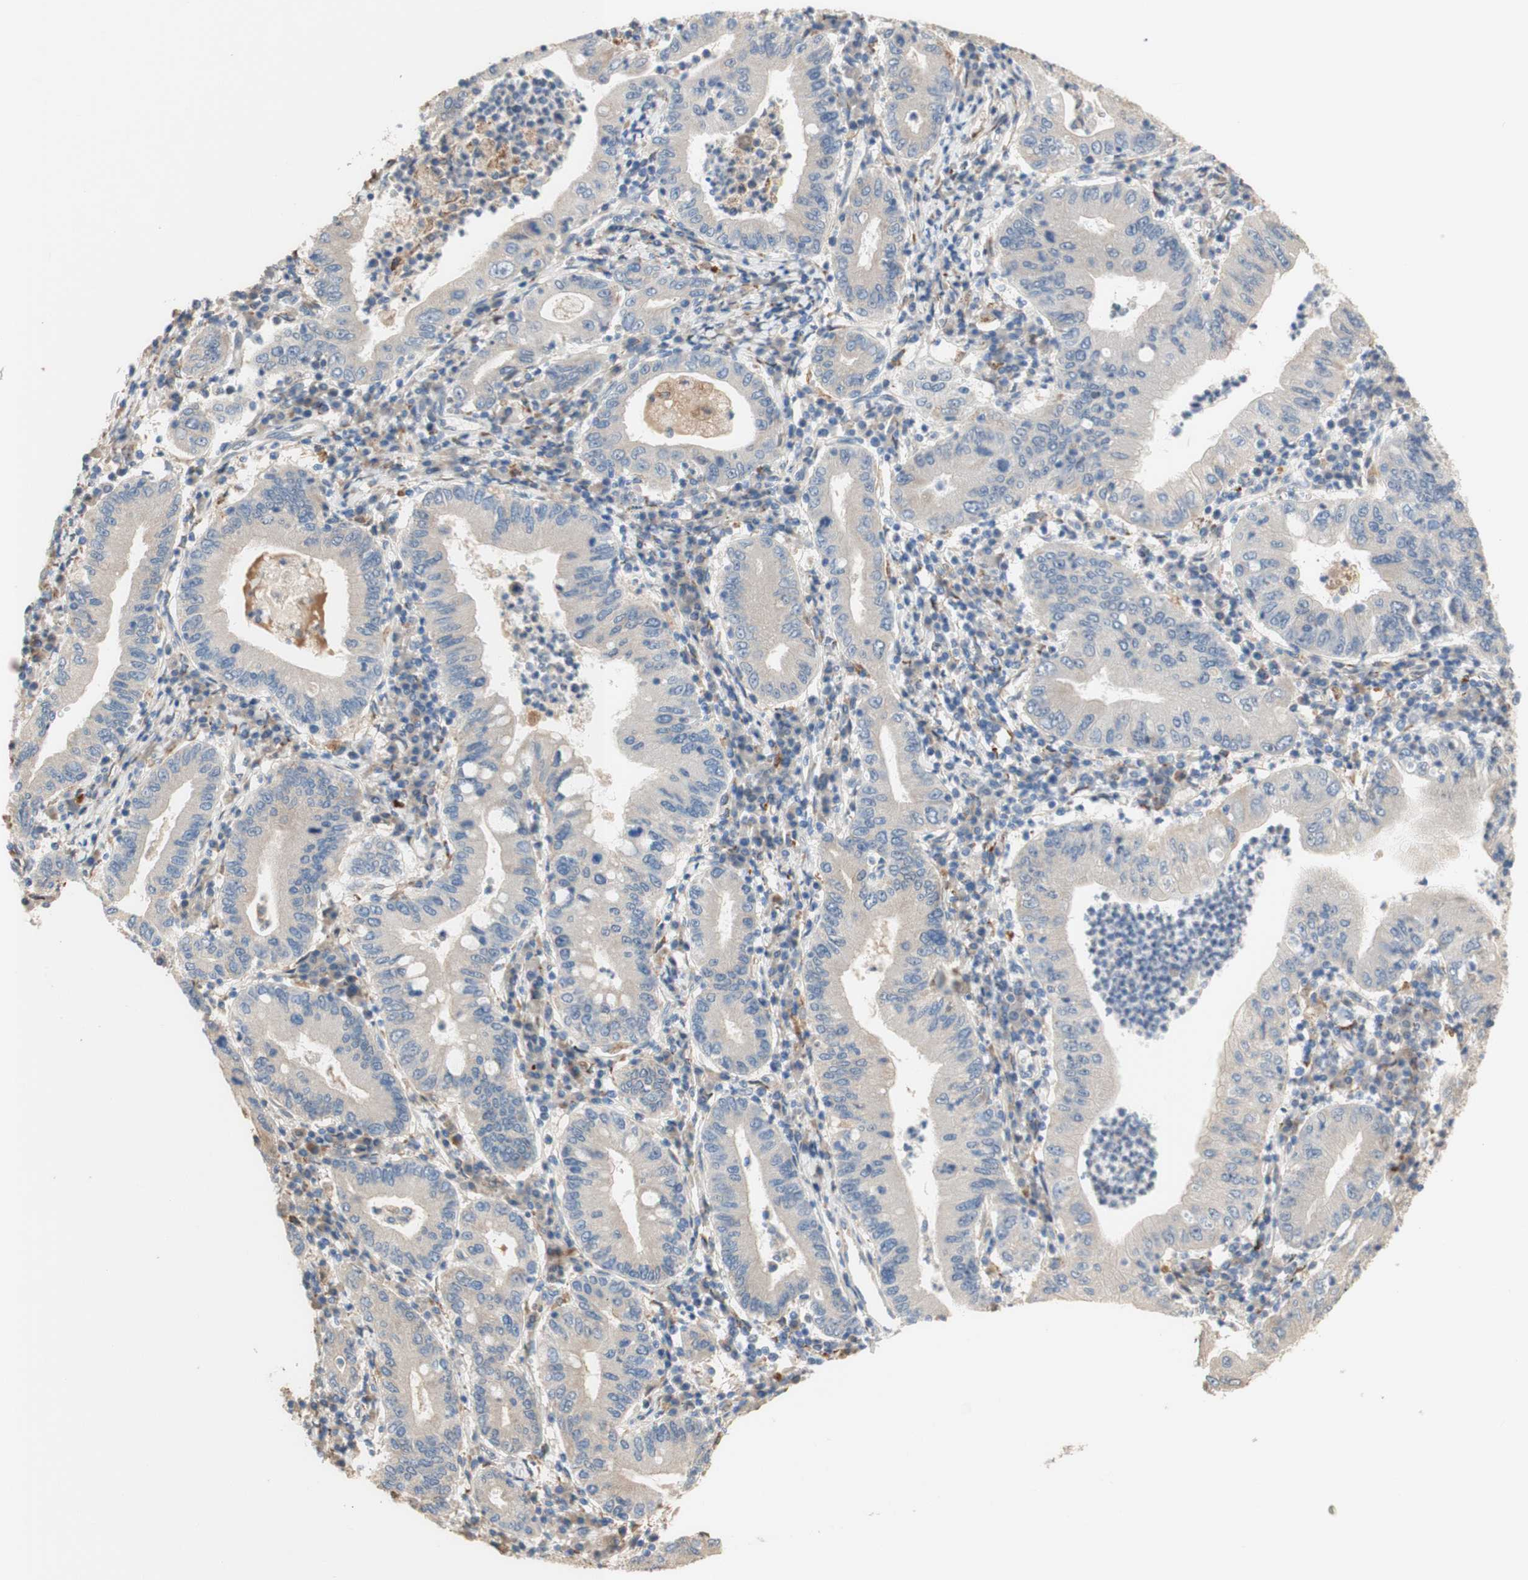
{"staining": {"intensity": "weak", "quantity": ">75%", "location": "cytoplasmic/membranous"}, "tissue": "stomach cancer", "cell_type": "Tumor cells", "image_type": "cancer", "snomed": [{"axis": "morphology", "description": "Normal tissue, NOS"}, {"axis": "morphology", "description": "Adenocarcinoma, NOS"}, {"axis": "topography", "description": "Esophagus"}, {"axis": "topography", "description": "Stomach, upper"}, {"axis": "topography", "description": "Peripheral nerve tissue"}], "caption": "The immunohistochemical stain highlights weak cytoplasmic/membranous expression in tumor cells of adenocarcinoma (stomach) tissue. The protein of interest is stained brown, and the nuclei are stained in blue (DAB IHC with brightfield microscopy, high magnification).", "gene": "PTPN21", "patient": {"sex": "male", "age": 62}}